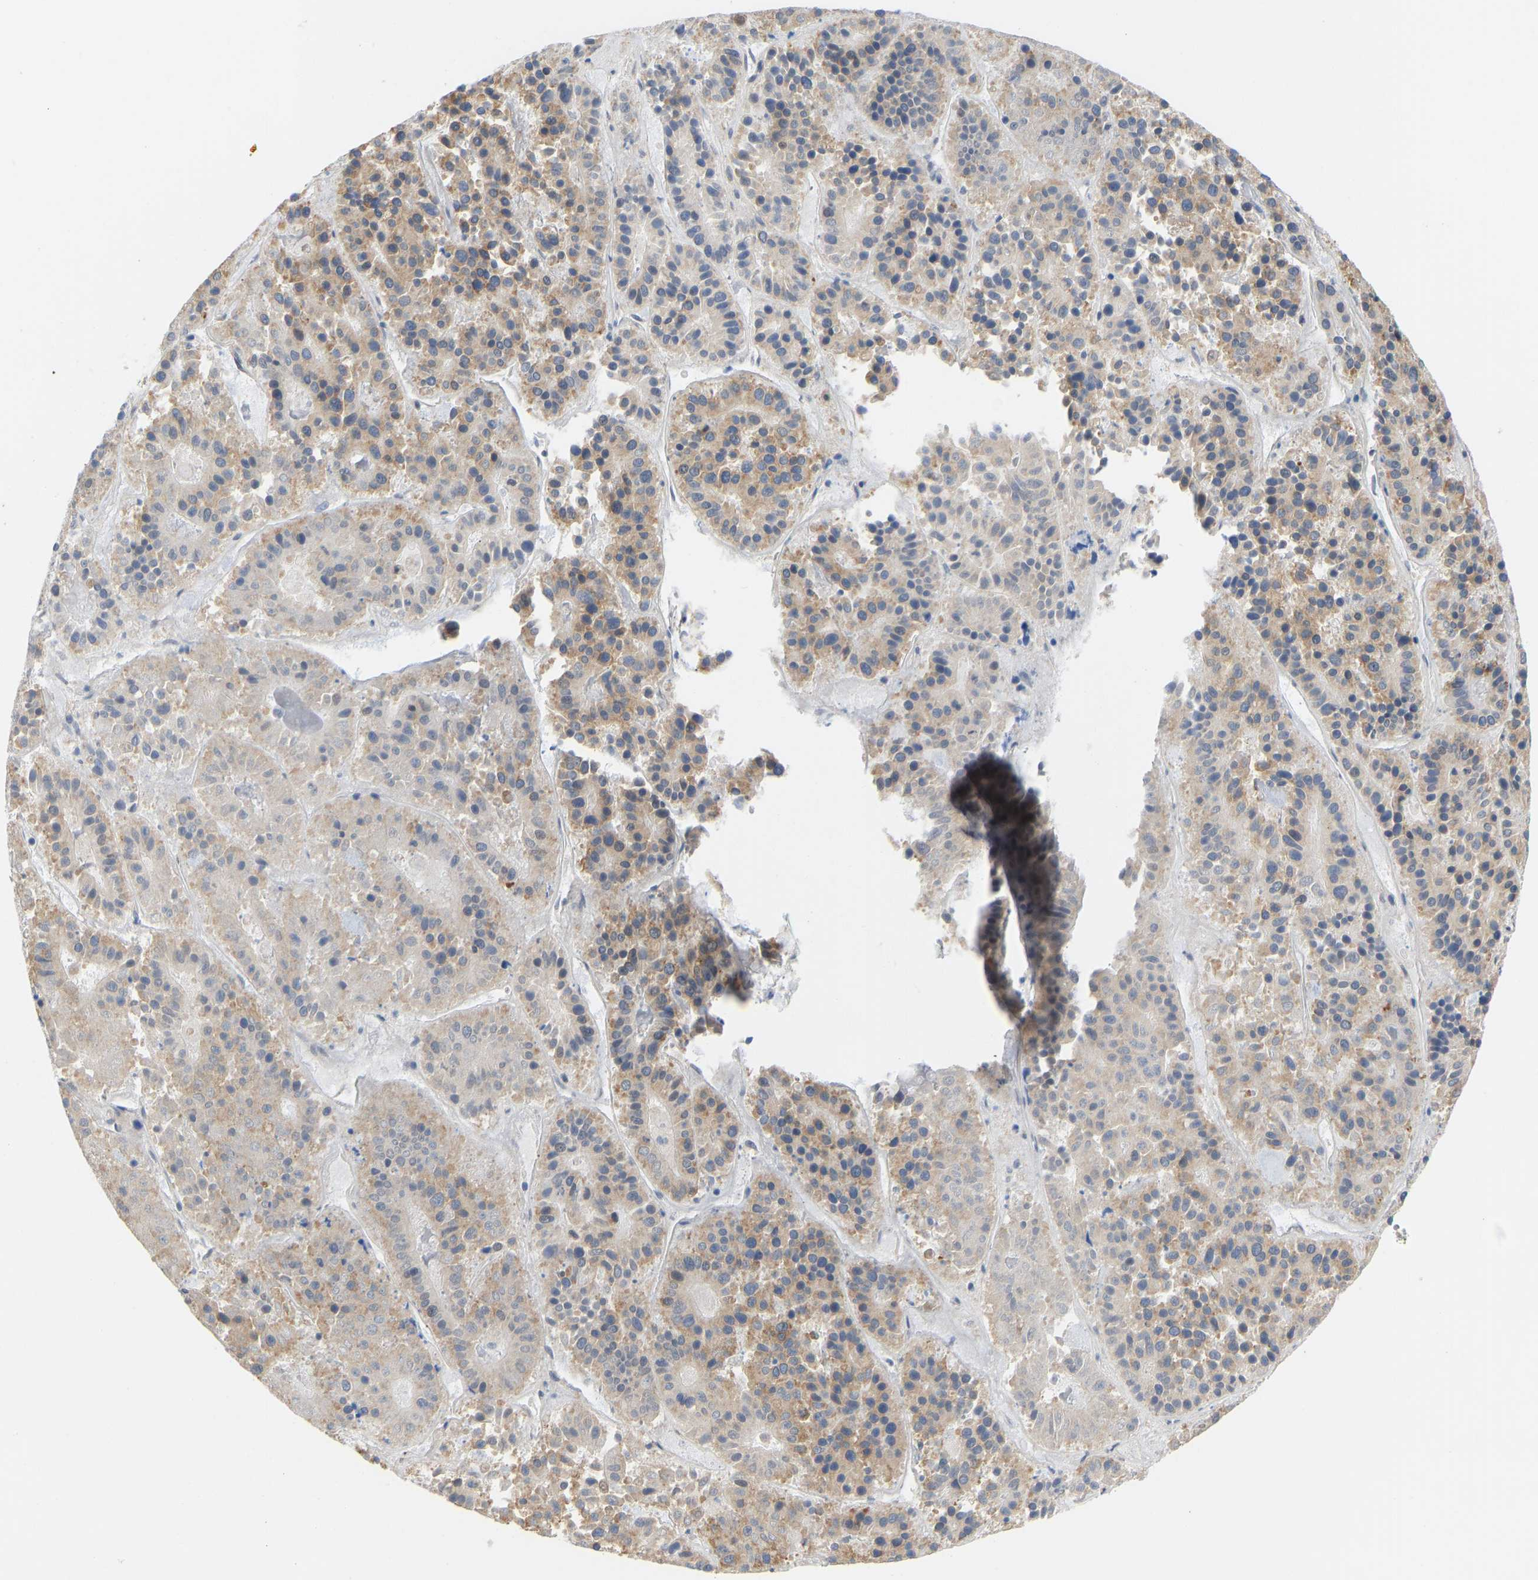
{"staining": {"intensity": "moderate", "quantity": ">75%", "location": "cytoplasmic/membranous"}, "tissue": "pancreatic cancer", "cell_type": "Tumor cells", "image_type": "cancer", "snomed": [{"axis": "morphology", "description": "Adenocarcinoma, NOS"}, {"axis": "topography", "description": "Pancreas"}], "caption": "The image reveals immunohistochemical staining of pancreatic adenocarcinoma. There is moderate cytoplasmic/membranous staining is appreciated in about >75% of tumor cells.", "gene": "BEND3", "patient": {"sex": "male", "age": 50}}